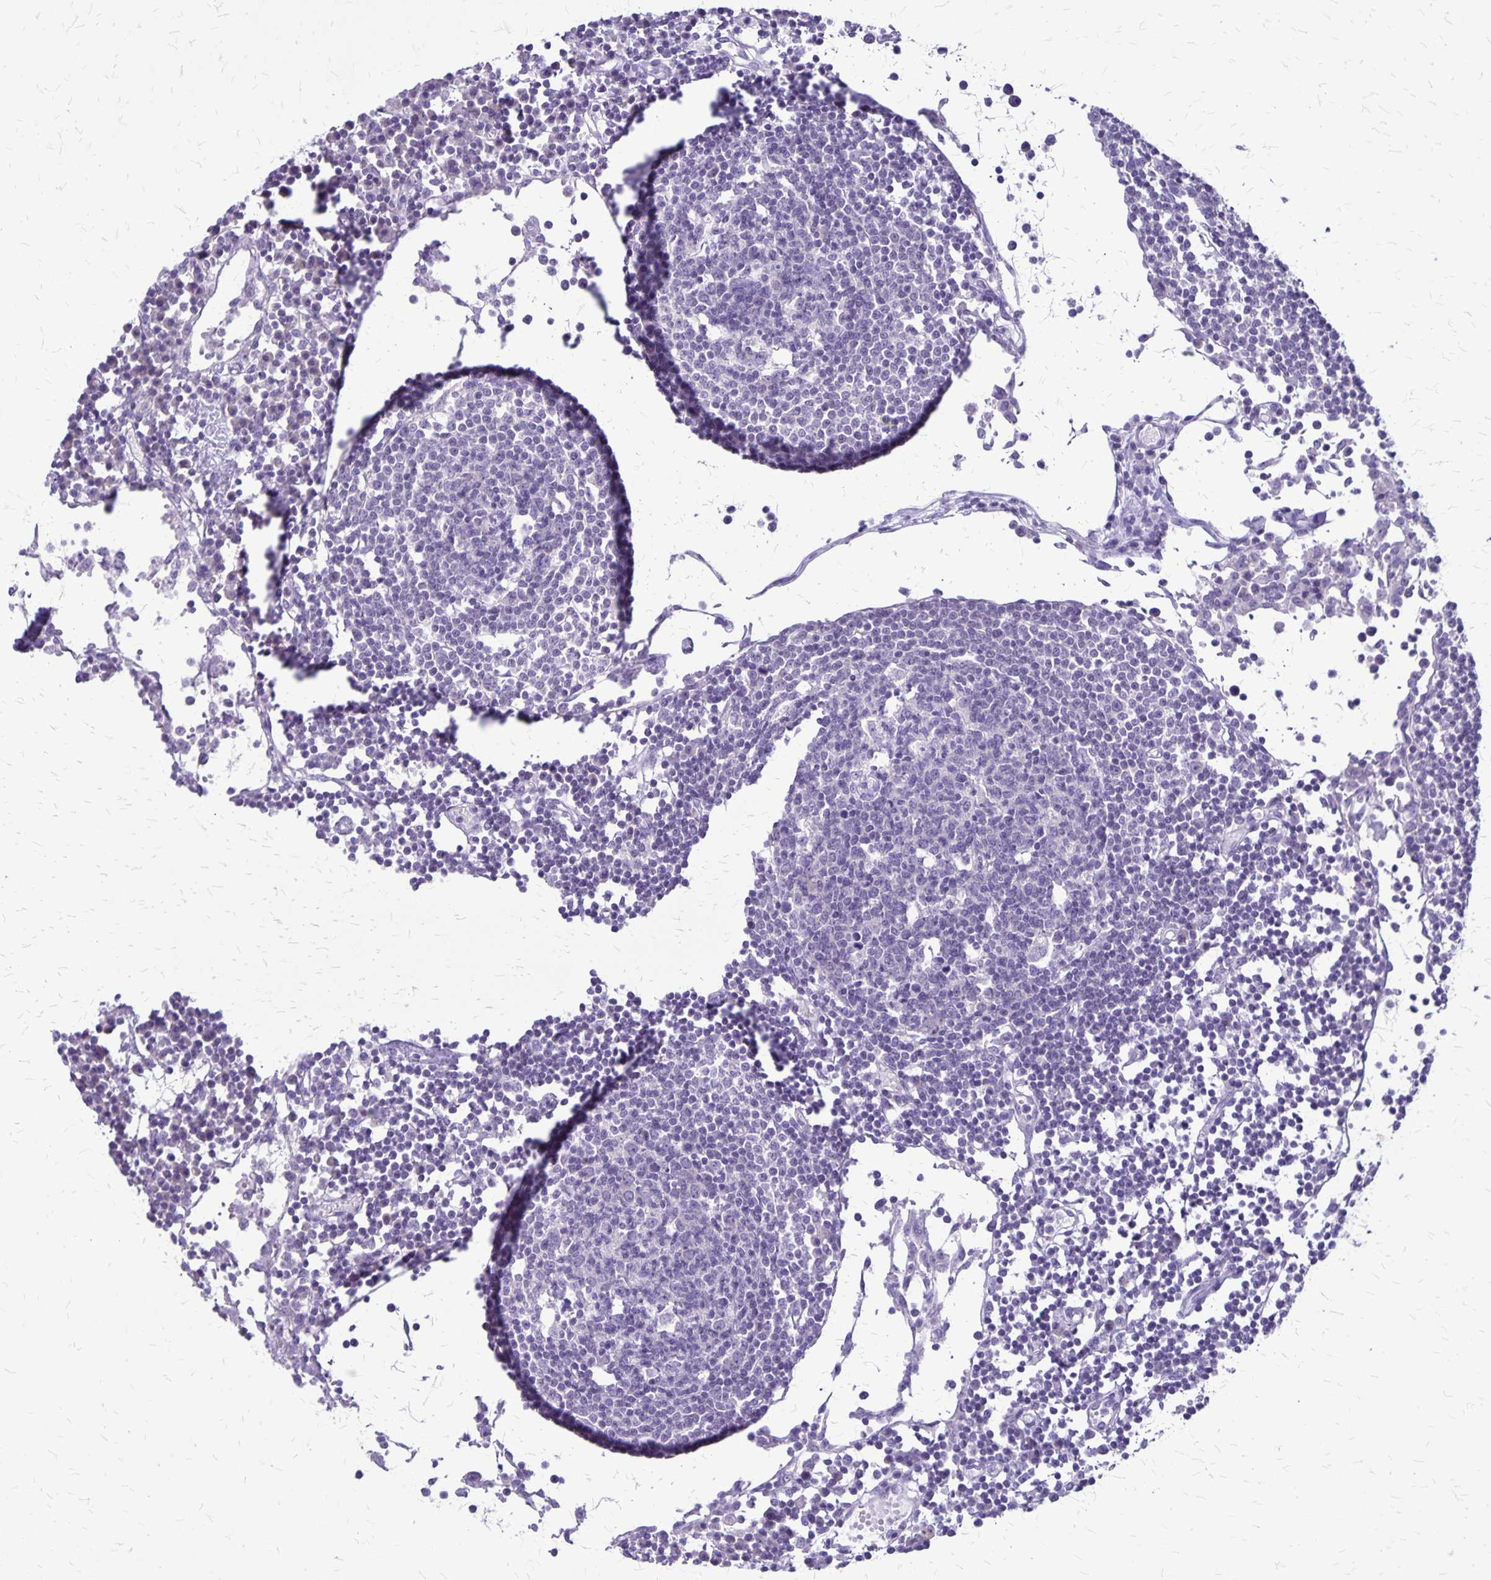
{"staining": {"intensity": "negative", "quantity": "none", "location": "none"}, "tissue": "lymph node", "cell_type": "Germinal center cells", "image_type": "normal", "snomed": [{"axis": "morphology", "description": "Normal tissue, NOS"}, {"axis": "topography", "description": "Lymph node"}], "caption": "This is a photomicrograph of immunohistochemistry (IHC) staining of normal lymph node, which shows no positivity in germinal center cells. (DAB (3,3'-diaminobenzidine) IHC, high magnification).", "gene": "PLXNB3", "patient": {"sex": "female", "age": 78}}